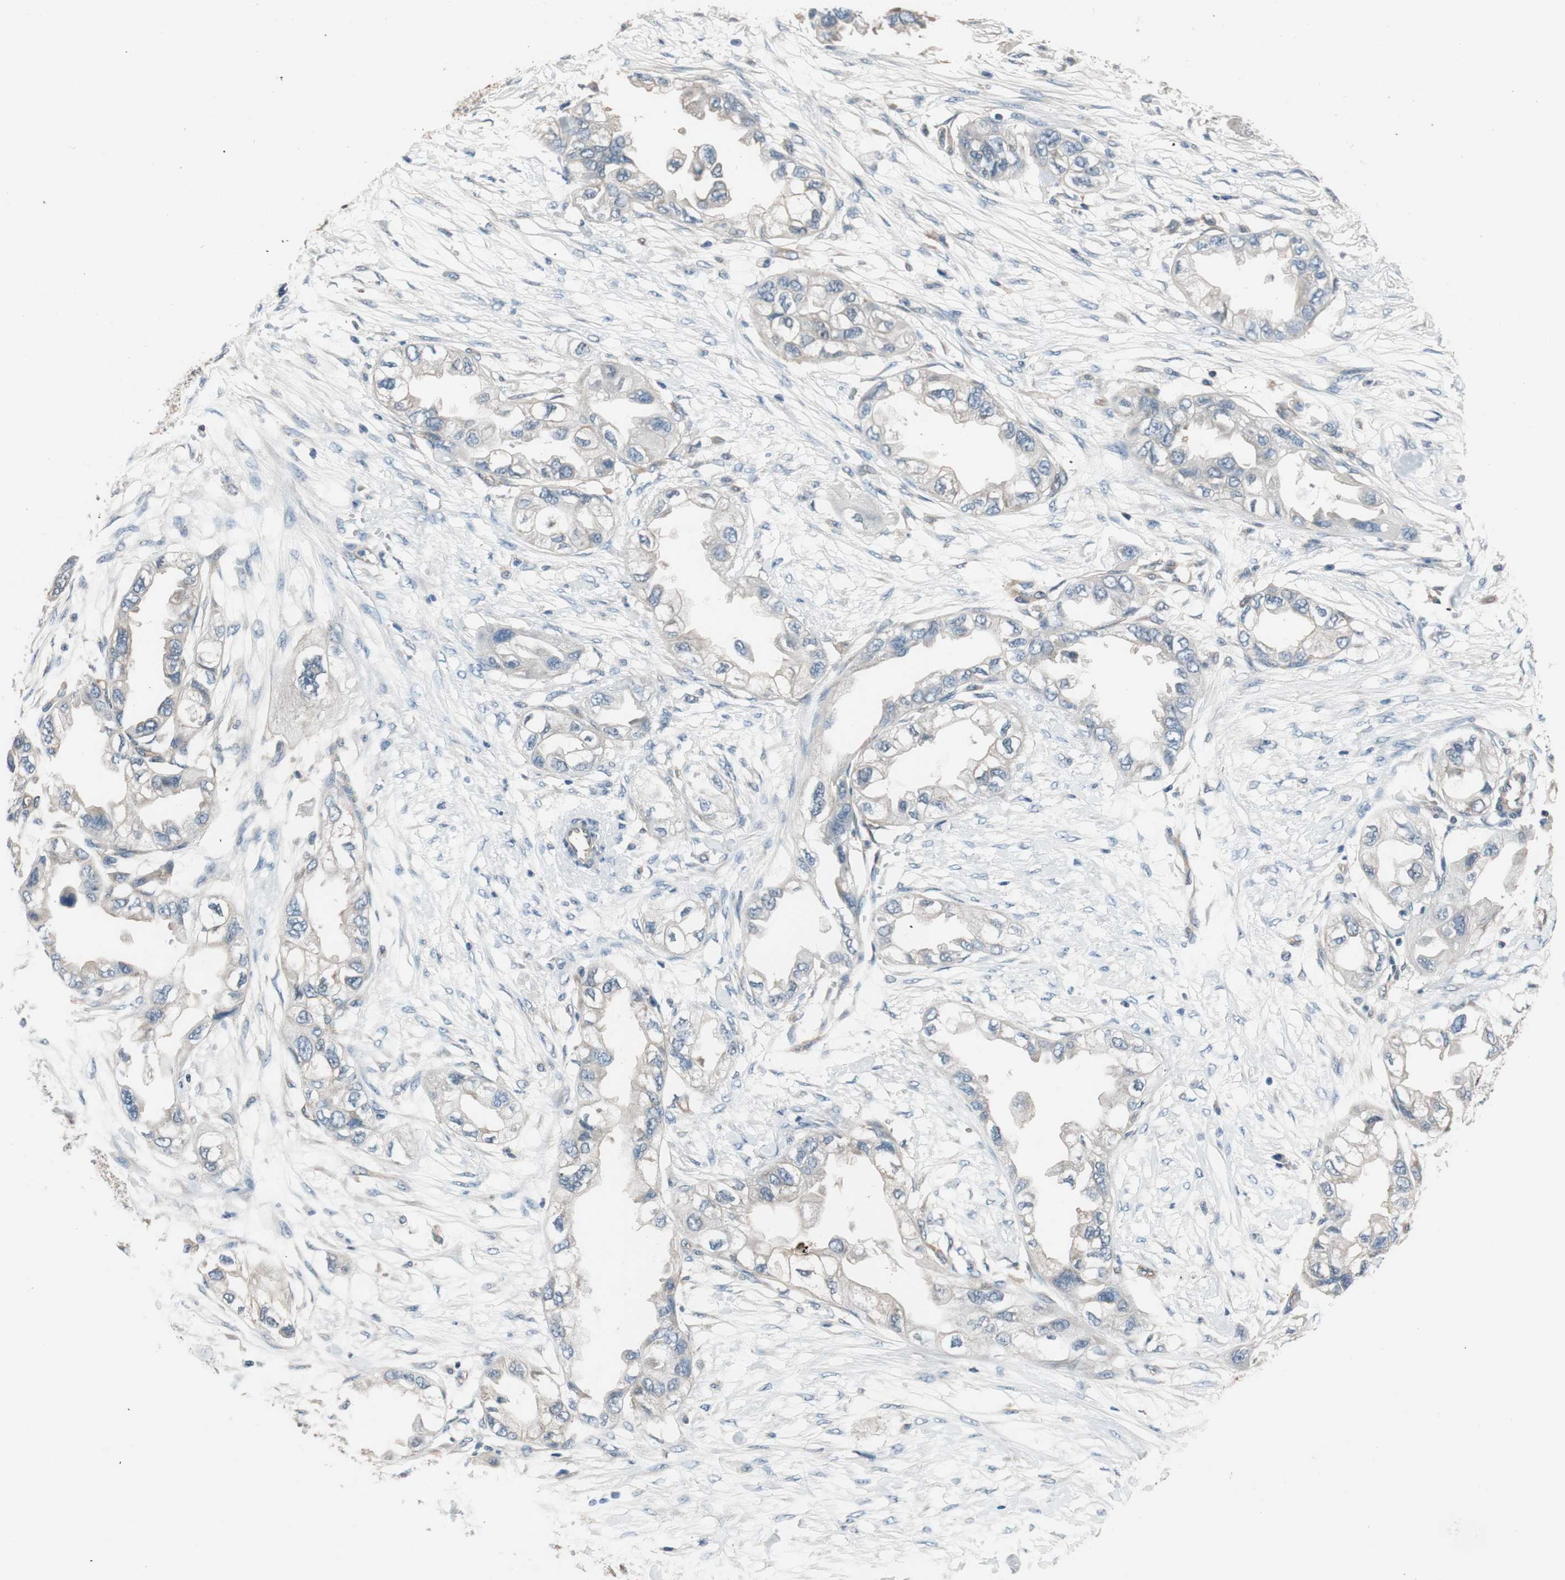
{"staining": {"intensity": "negative", "quantity": "none", "location": "none"}, "tissue": "endometrial cancer", "cell_type": "Tumor cells", "image_type": "cancer", "snomed": [{"axis": "morphology", "description": "Adenocarcinoma, NOS"}, {"axis": "topography", "description": "Endometrium"}], "caption": "An IHC micrograph of endometrial cancer (adenocarcinoma) is shown. There is no staining in tumor cells of endometrial cancer (adenocarcinoma).", "gene": "CALML3", "patient": {"sex": "female", "age": 67}}